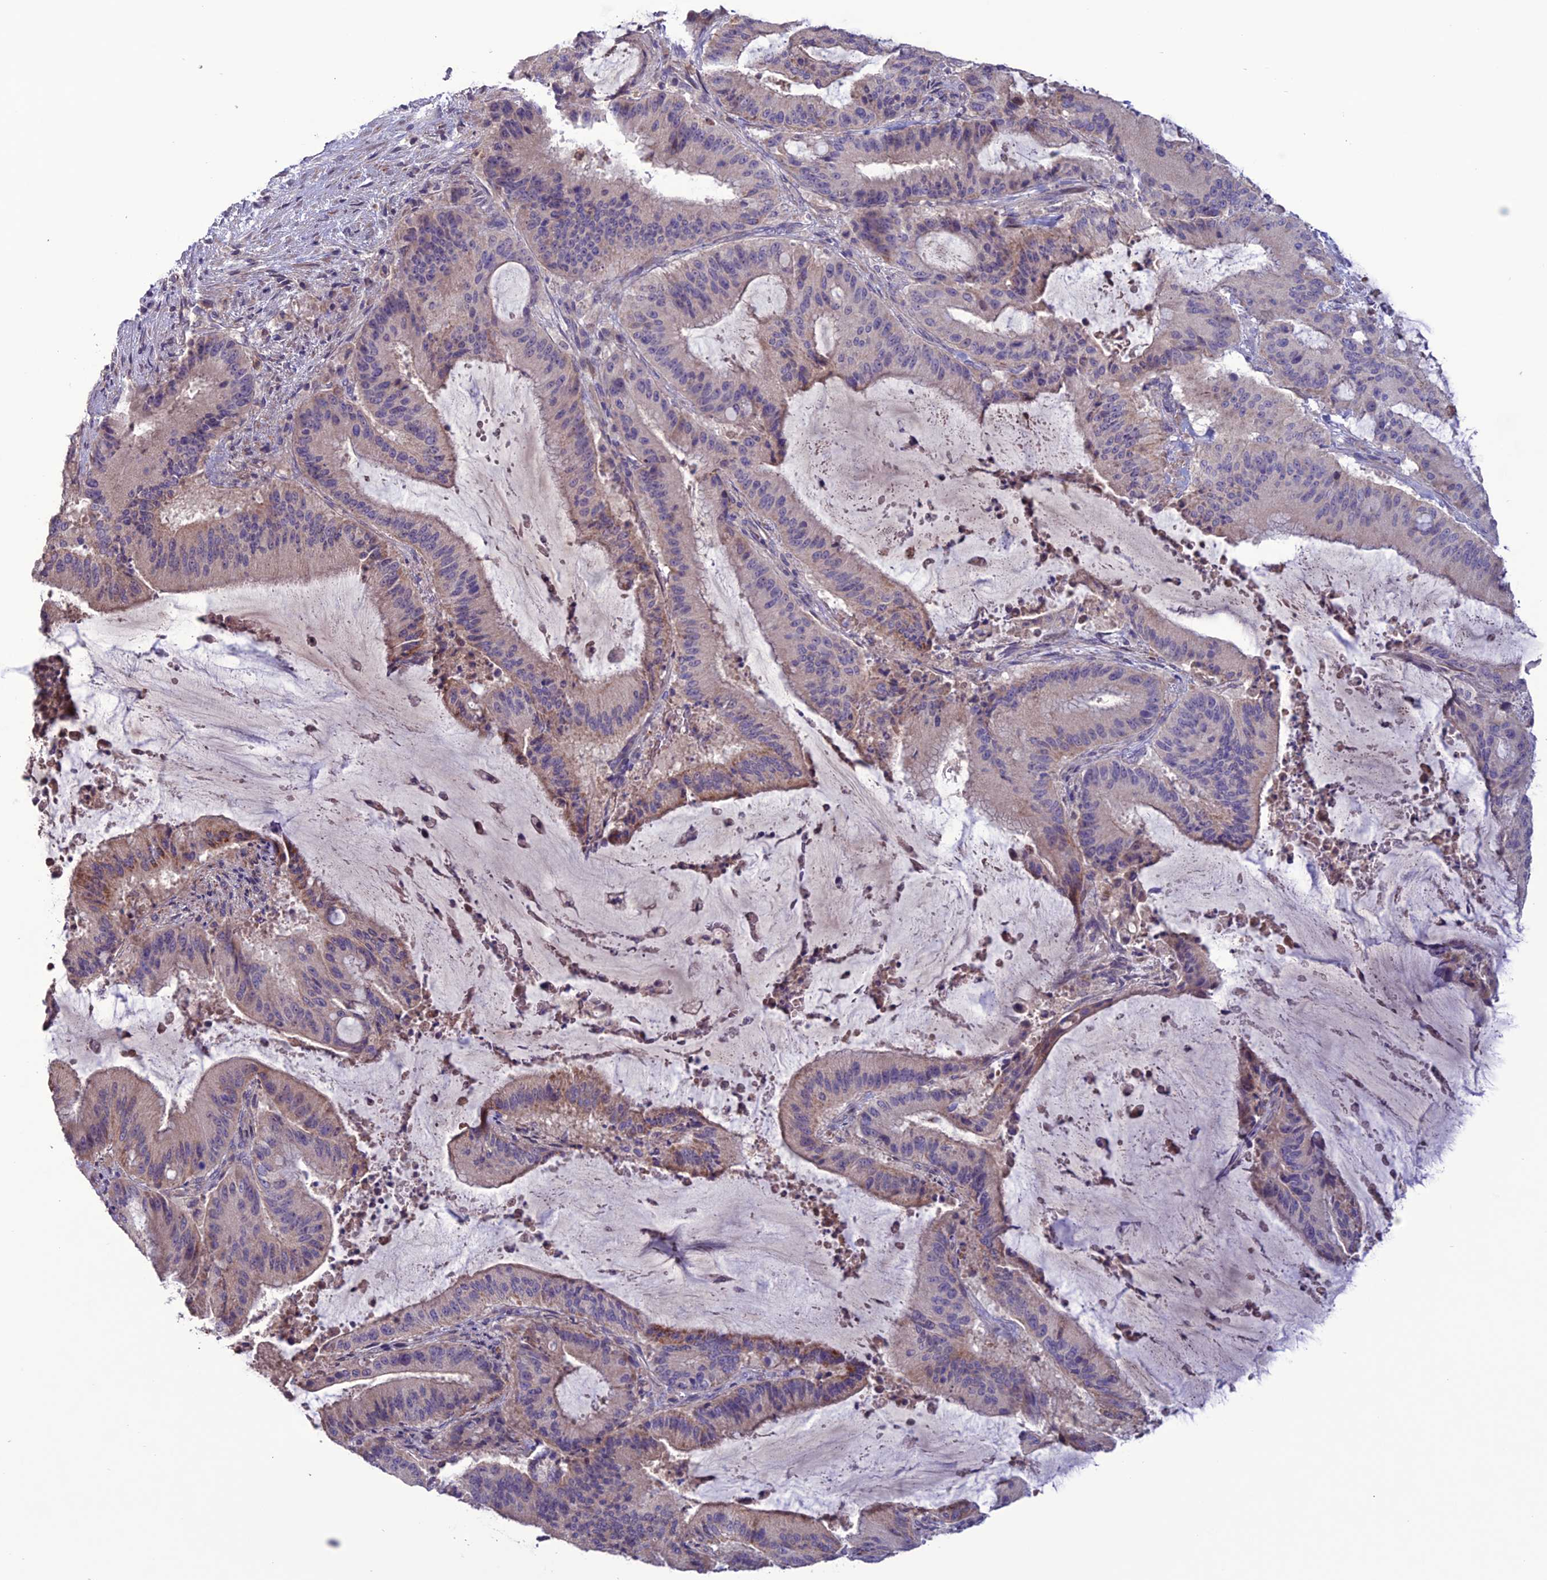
{"staining": {"intensity": "weak", "quantity": "25%-75%", "location": "cytoplasmic/membranous"}, "tissue": "liver cancer", "cell_type": "Tumor cells", "image_type": "cancer", "snomed": [{"axis": "morphology", "description": "Normal tissue, NOS"}, {"axis": "morphology", "description": "Cholangiocarcinoma"}, {"axis": "topography", "description": "Liver"}, {"axis": "topography", "description": "Peripheral nerve tissue"}], "caption": "Immunohistochemistry image of neoplastic tissue: human liver cholangiocarcinoma stained using immunohistochemistry reveals low levels of weak protein expression localized specifically in the cytoplasmic/membranous of tumor cells, appearing as a cytoplasmic/membranous brown color.", "gene": "C2orf76", "patient": {"sex": "female", "age": 73}}